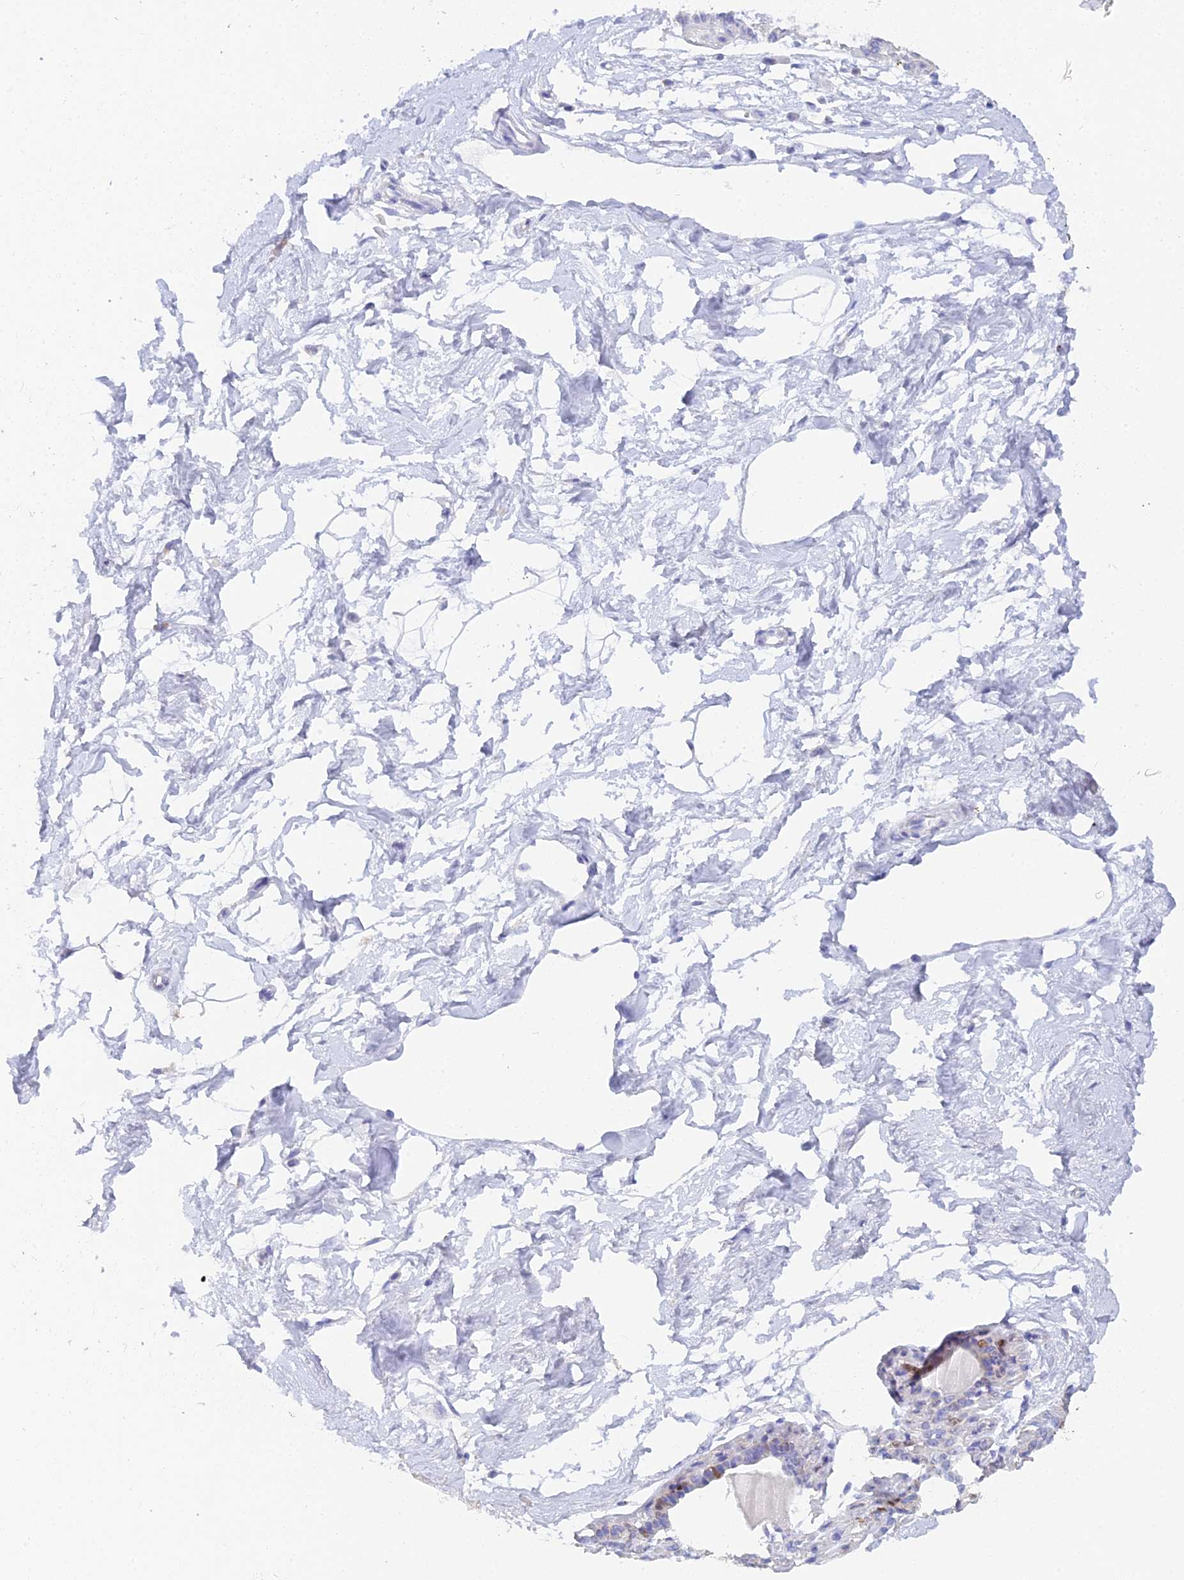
{"staining": {"intensity": "negative", "quantity": "none", "location": "none"}, "tissue": "breast", "cell_type": "Adipocytes", "image_type": "normal", "snomed": [{"axis": "morphology", "description": "Normal tissue, NOS"}, {"axis": "topography", "description": "Breast"}], "caption": "Adipocytes are negative for brown protein staining in benign breast. (DAB (3,3'-diaminobenzidine) immunohistochemistry (IHC) visualized using brightfield microscopy, high magnification).", "gene": "MCM2", "patient": {"sex": "female", "age": 45}}